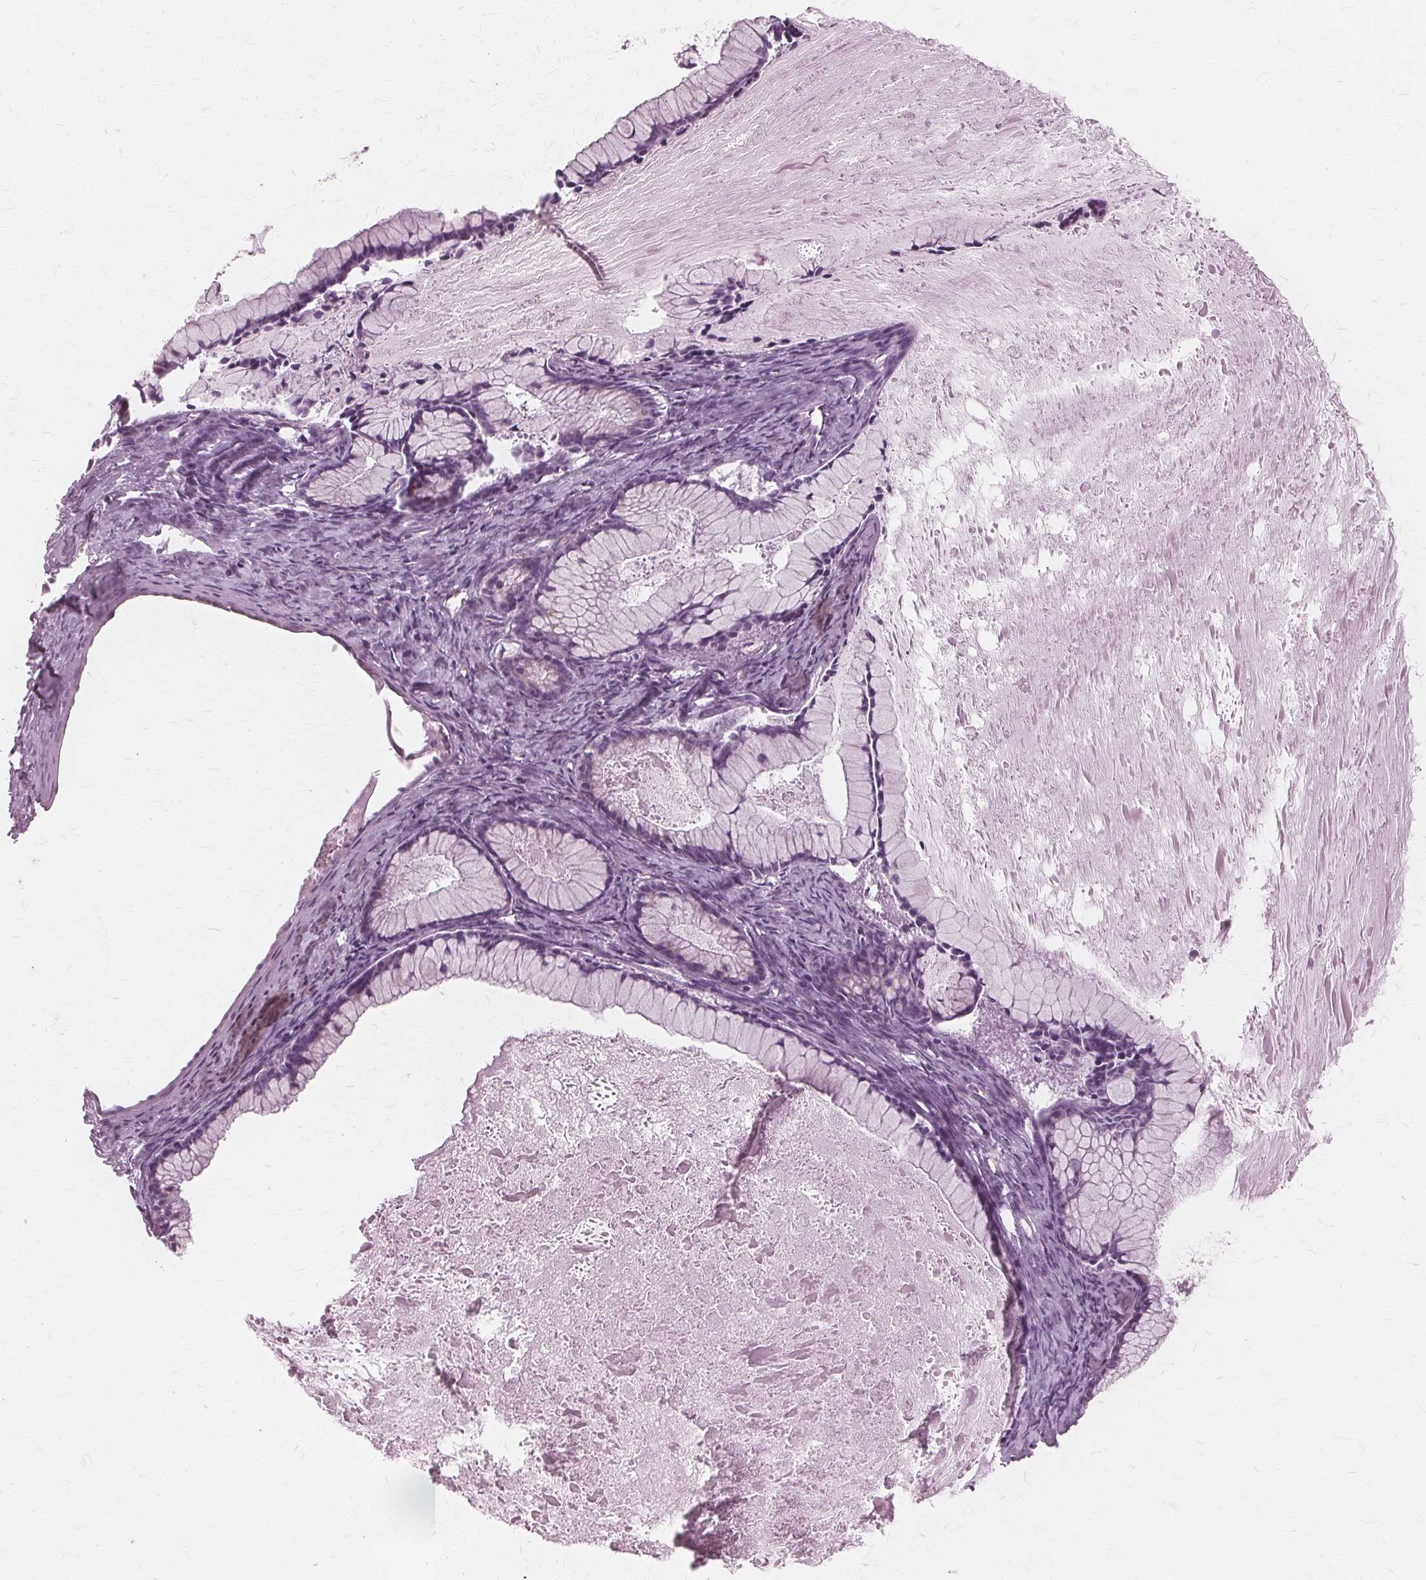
{"staining": {"intensity": "negative", "quantity": "none", "location": "none"}, "tissue": "ovarian cancer", "cell_type": "Tumor cells", "image_type": "cancer", "snomed": [{"axis": "morphology", "description": "Cystadenocarcinoma, mucinous, NOS"}, {"axis": "topography", "description": "Ovary"}], "caption": "Micrograph shows no significant protein staining in tumor cells of ovarian cancer.", "gene": "DNASE2", "patient": {"sex": "female", "age": 41}}